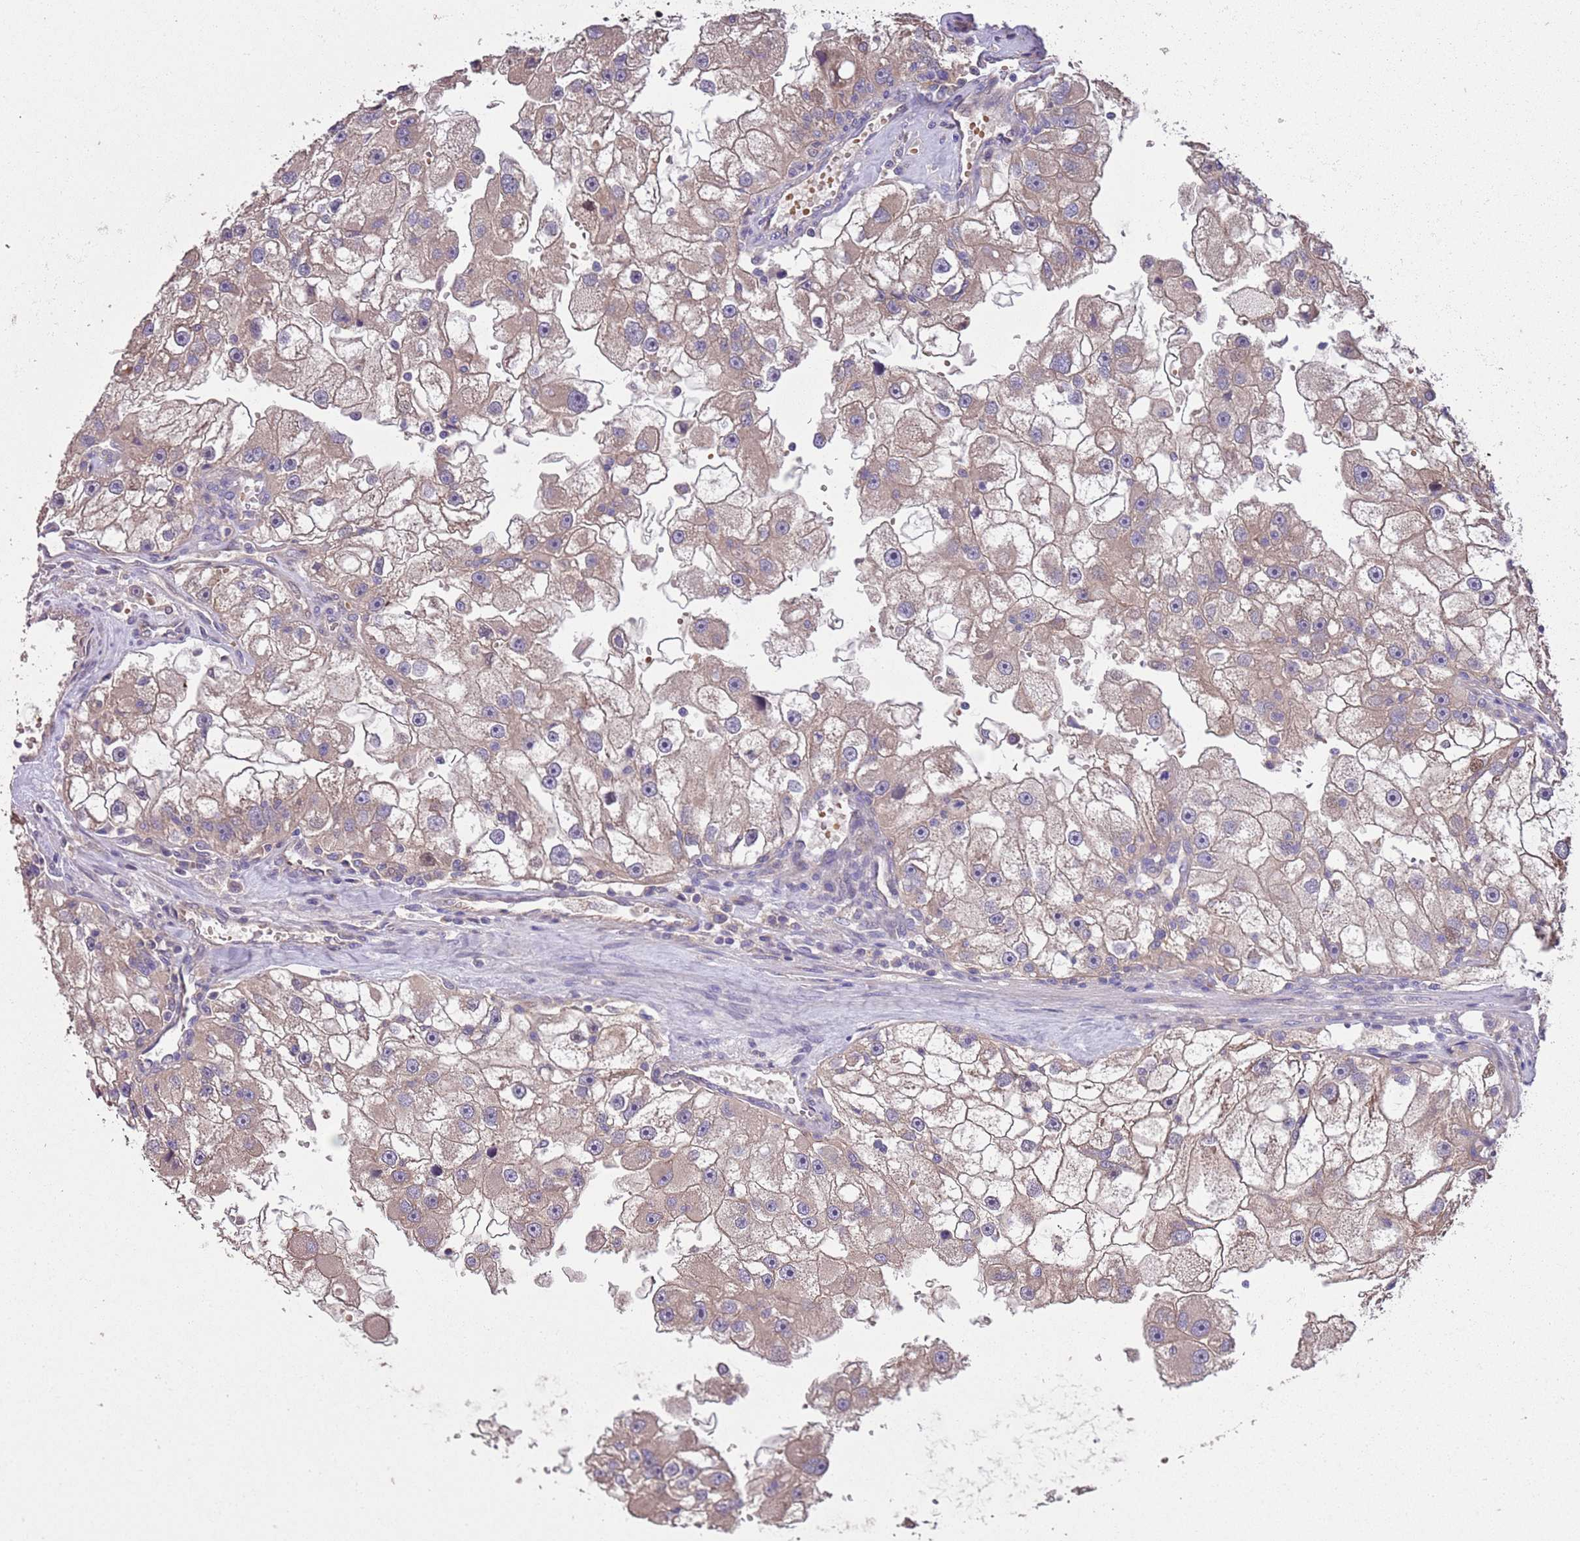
{"staining": {"intensity": "weak", "quantity": "25%-75%", "location": "cytoplasmic/membranous"}, "tissue": "renal cancer", "cell_type": "Tumor cells", "image_type": "cancer", "snomed": [{"axis": "morphology", "description": "Adenocarcinoma, NOS"}, {"axis": "topography", "description": "Kidney"}], "caption": "Renal cancer (adenocarcinoma) stained with a protein marker demonstrates weak staining in tumor cells.", "gene": "FAM89B", "patient": {"sex": "male", "age": 63}}